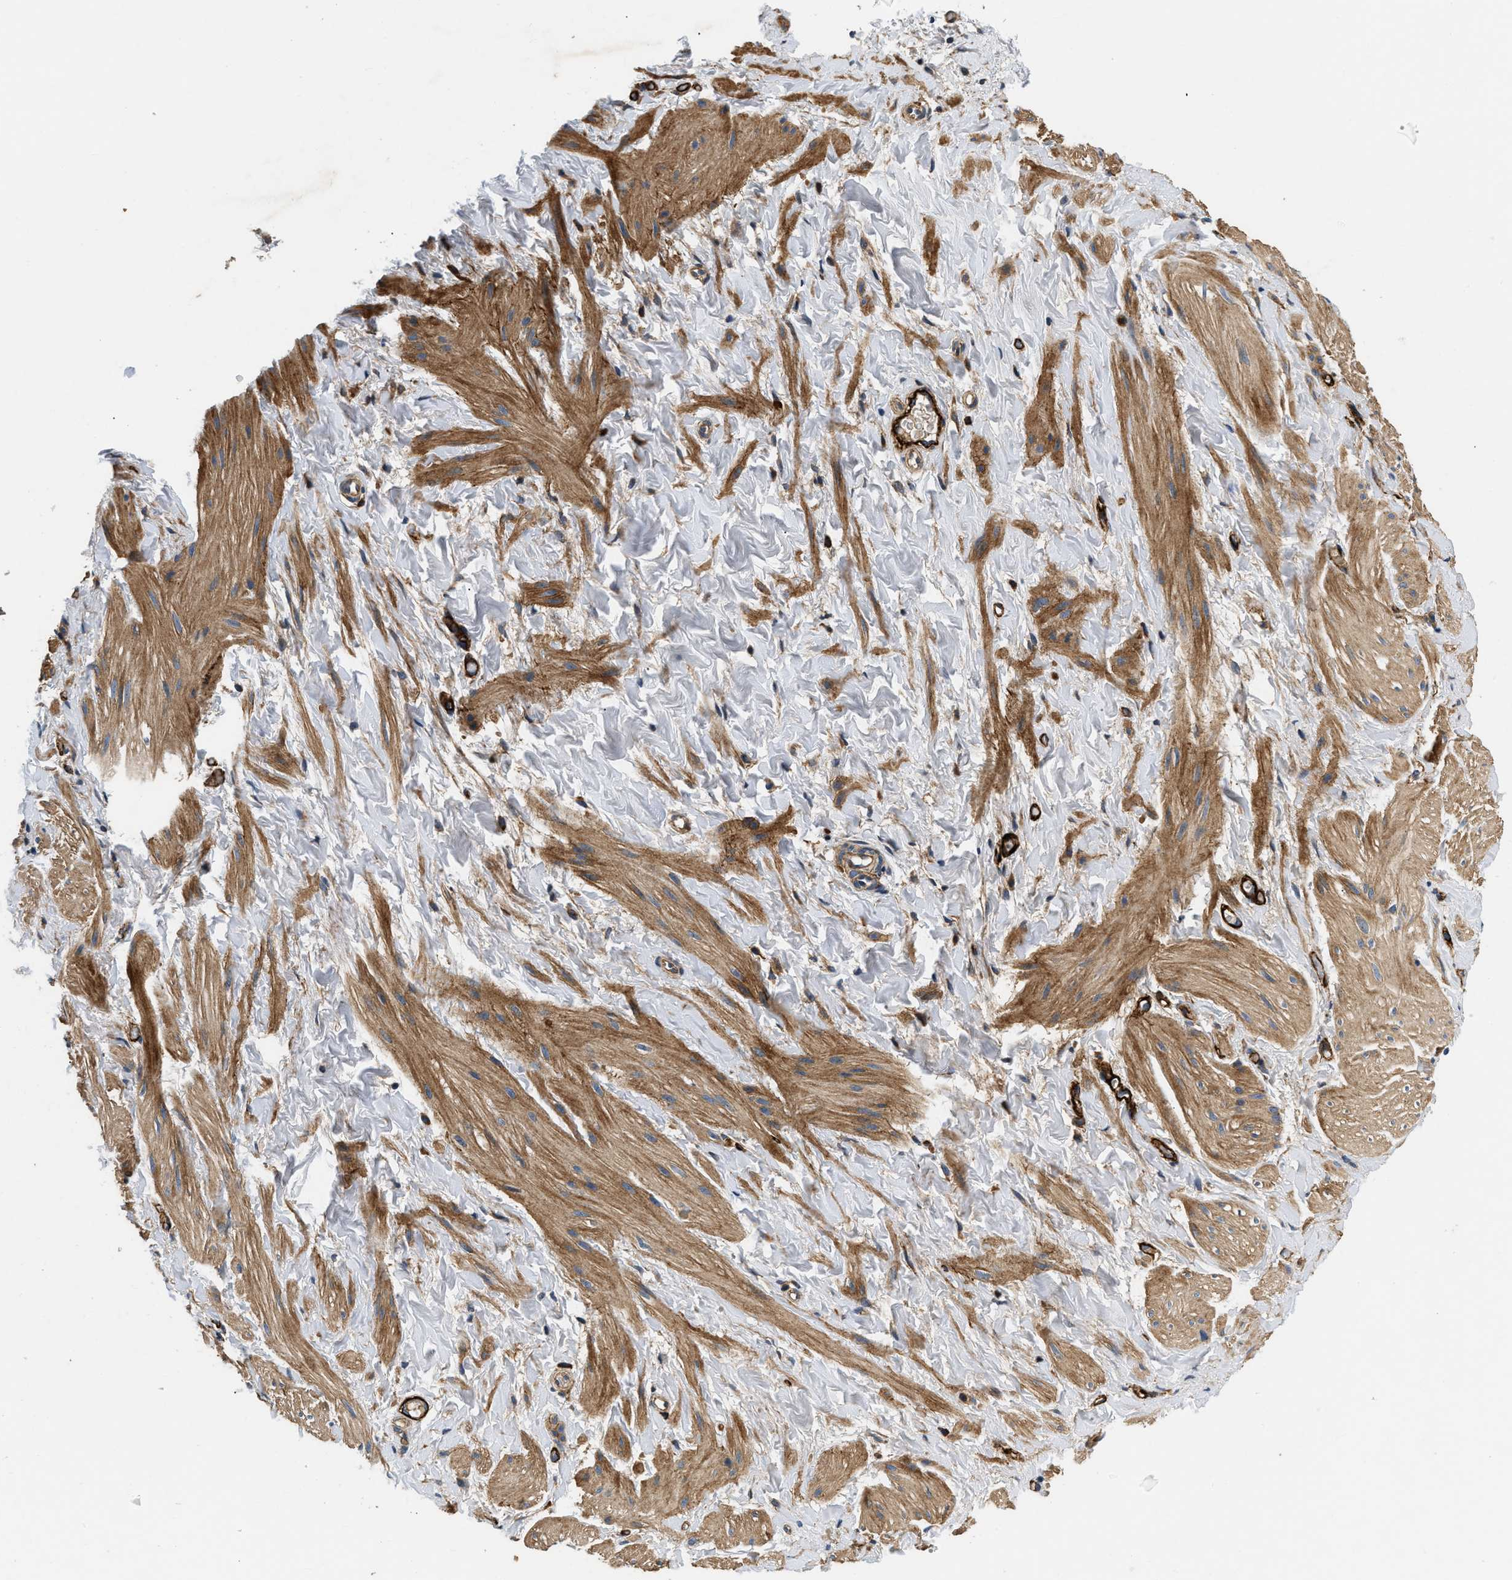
{"staining": {"intensity": "moderate", "quantity": ">75%", "location": "cytoplasmic/membranous"}, "tissue": "smooth muscle", "cell_type": "Smooth muscle cells", "image_type": "normal", "snomed": [{"axis": "morphology", "description": "Normal tissue, NOS"}, {"axis": "topography", "description": "Smooth muscle"}], "caption": "Moderate cytoplasmic/membranous protein expression is appreciated in about >75% of smooth muscle cells in smooth muscle. (Stains: DAB (3,3'-diaminobenzidine) in brown, nuclei in blue, Microscopy: brightfield microscopy at high magnification).", "gene": "NME6", "patient": {"sex": "male", "age": 16}}